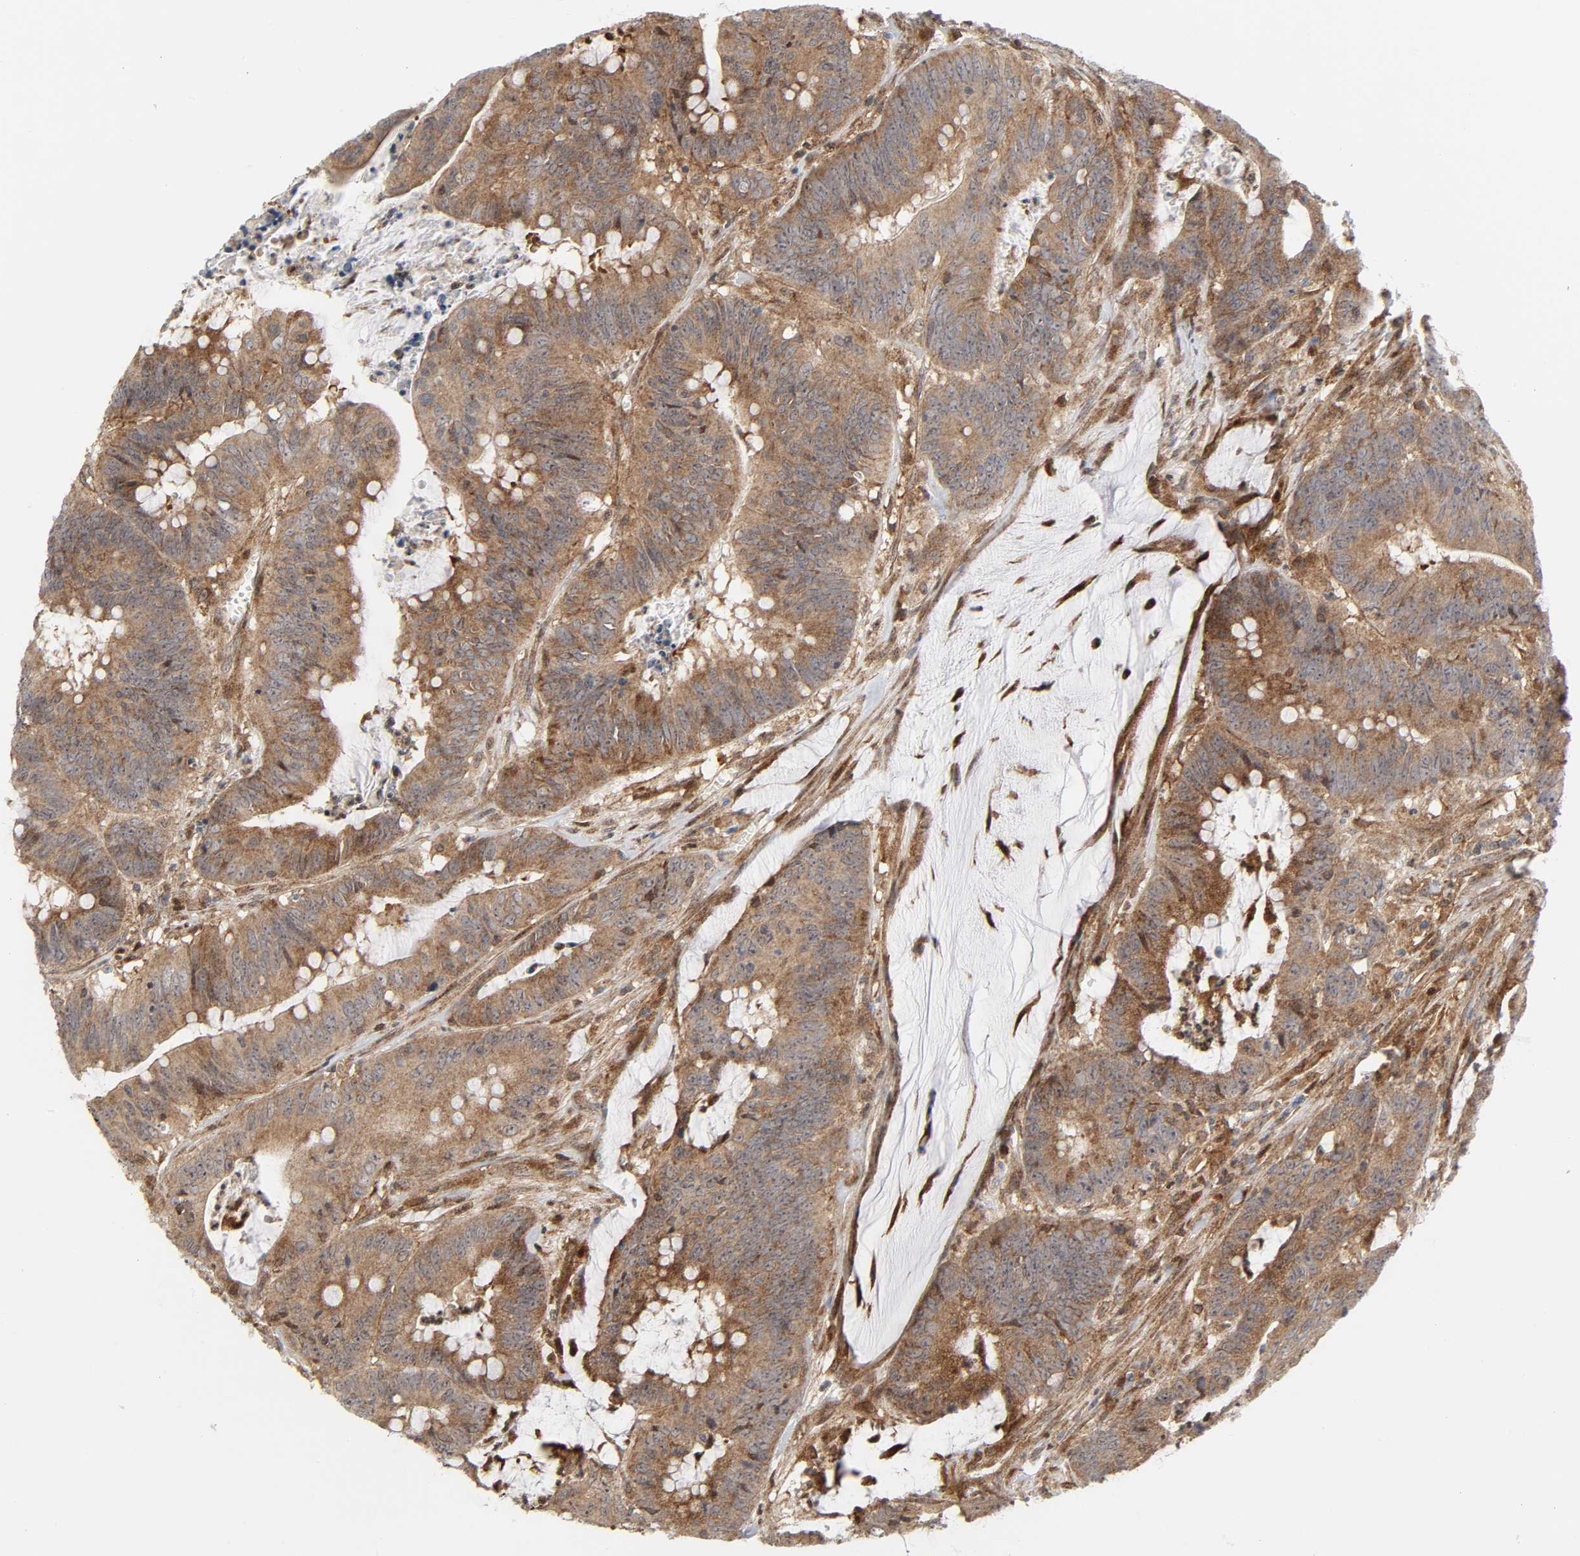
{"staining": {"intensity": "moderate", "quantity": "25%-75%", "location": "cytoplasmic/membranous"}, "tissue": "colorectal cancer", "cell_type": "Tumor cells", "image_type": "cancer", "snomed": [{"axis": "morphology", "description": "Adenocarcinoma, NOS"}, {"axis": "topography", "description": "Colon"}], "caption": "Approximately 25%-75% of tumor cells in colorectal adenocarcinoma exhibit moderate cytoplasmic/membranous protein staining as visualized by brown immunohistochemical staining.", "gene": "MAPK1", "patient": {"sex": "male", "age": 45}}